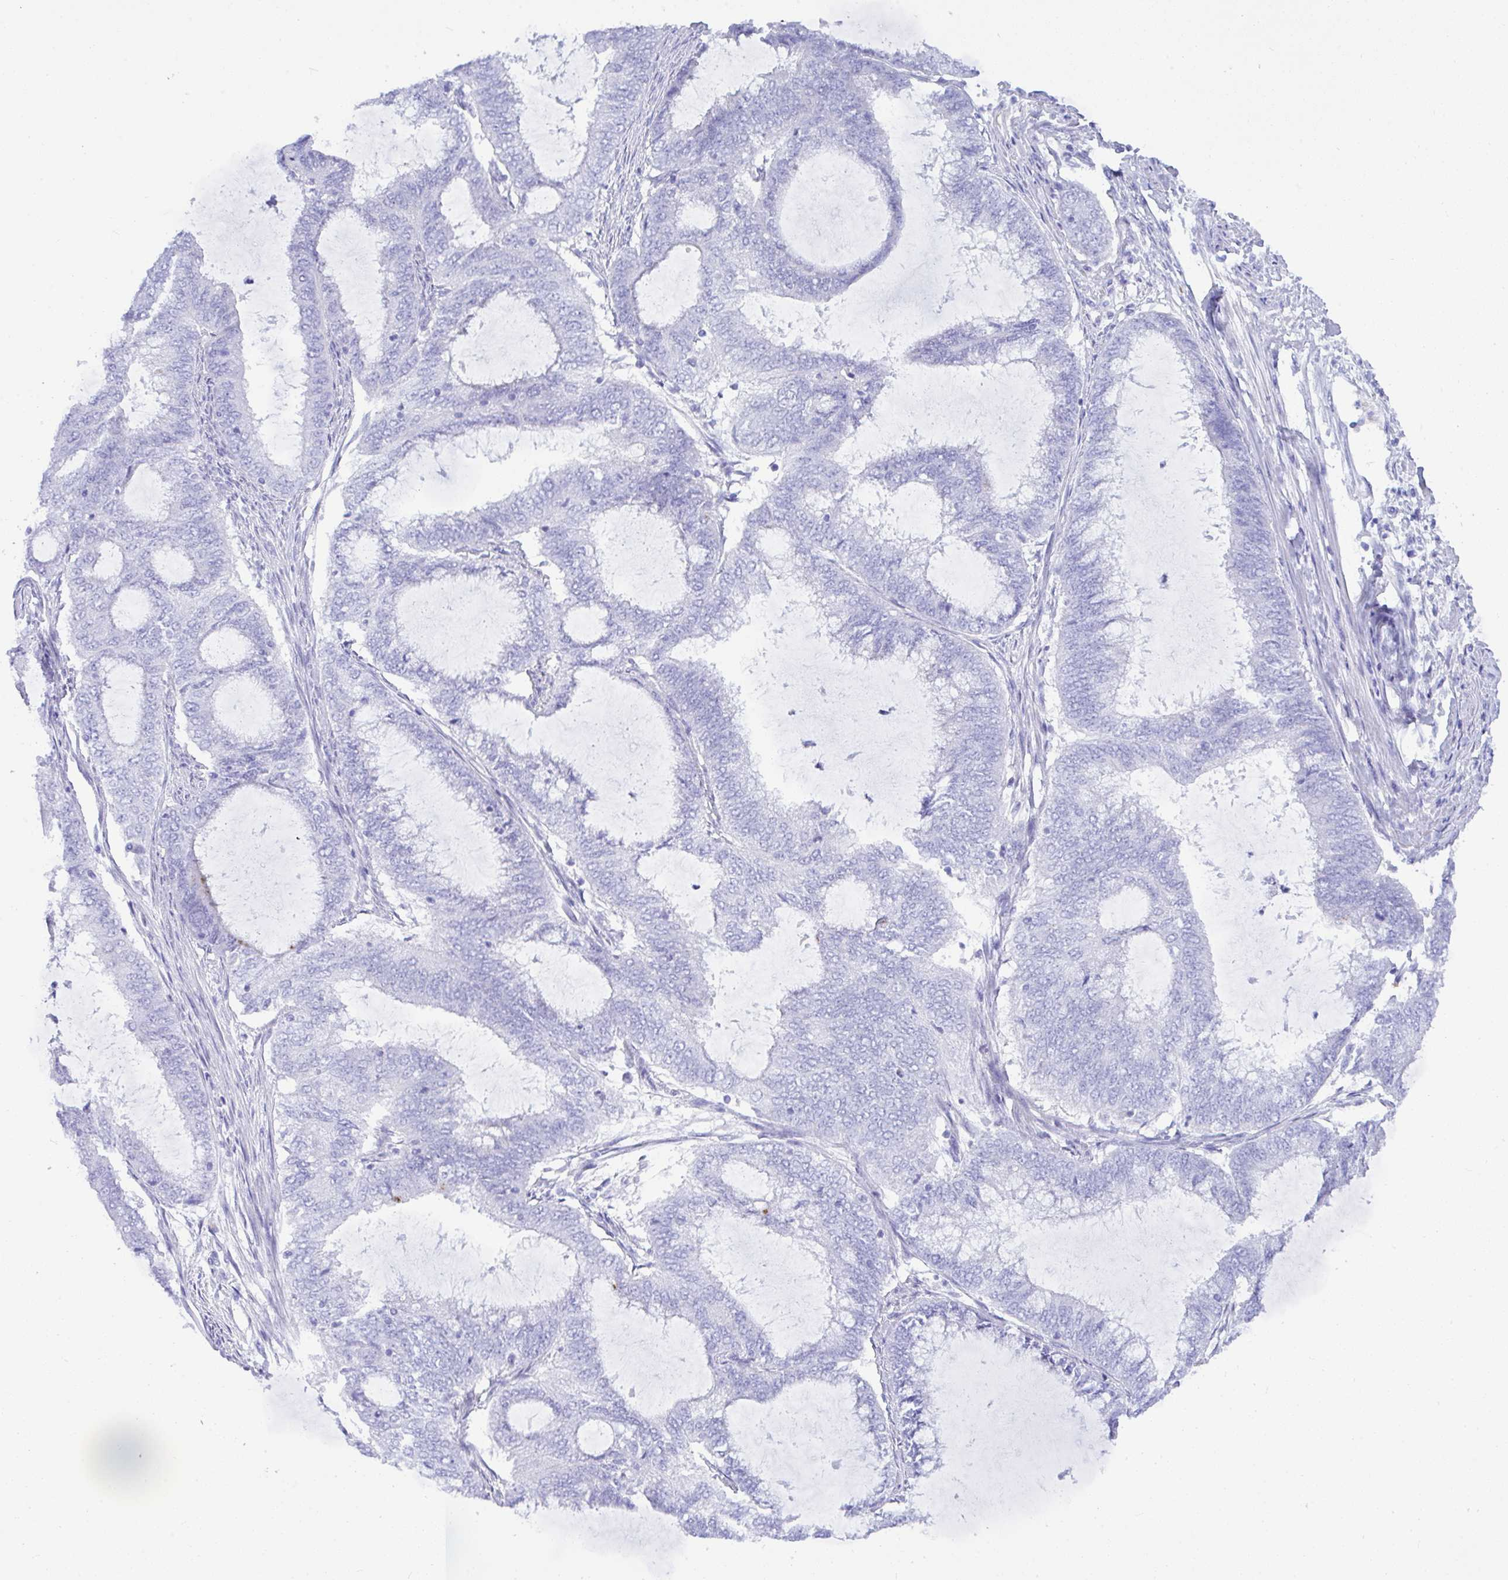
{"staining": {"intensity": "negative", "quantity": "none", "location": "none"}, "tissue": "endometrial cancer", "cell_type": "Tumor cells", "image_type": "cancer", "snomed": [{"axis": "morphology", "description": "Adenocarcinoma, NOS"}, {"axis": "topography", "description": "Endometrium"}], "caption": "The micrograph displays no significant positivity in tumor cells of endometrial adenocarcinoma. (DAB immunohistochemistry with hematoxylin counter stain).", "gene": "SEL1L2", "patient": {"sex": "female", "age": 51}}